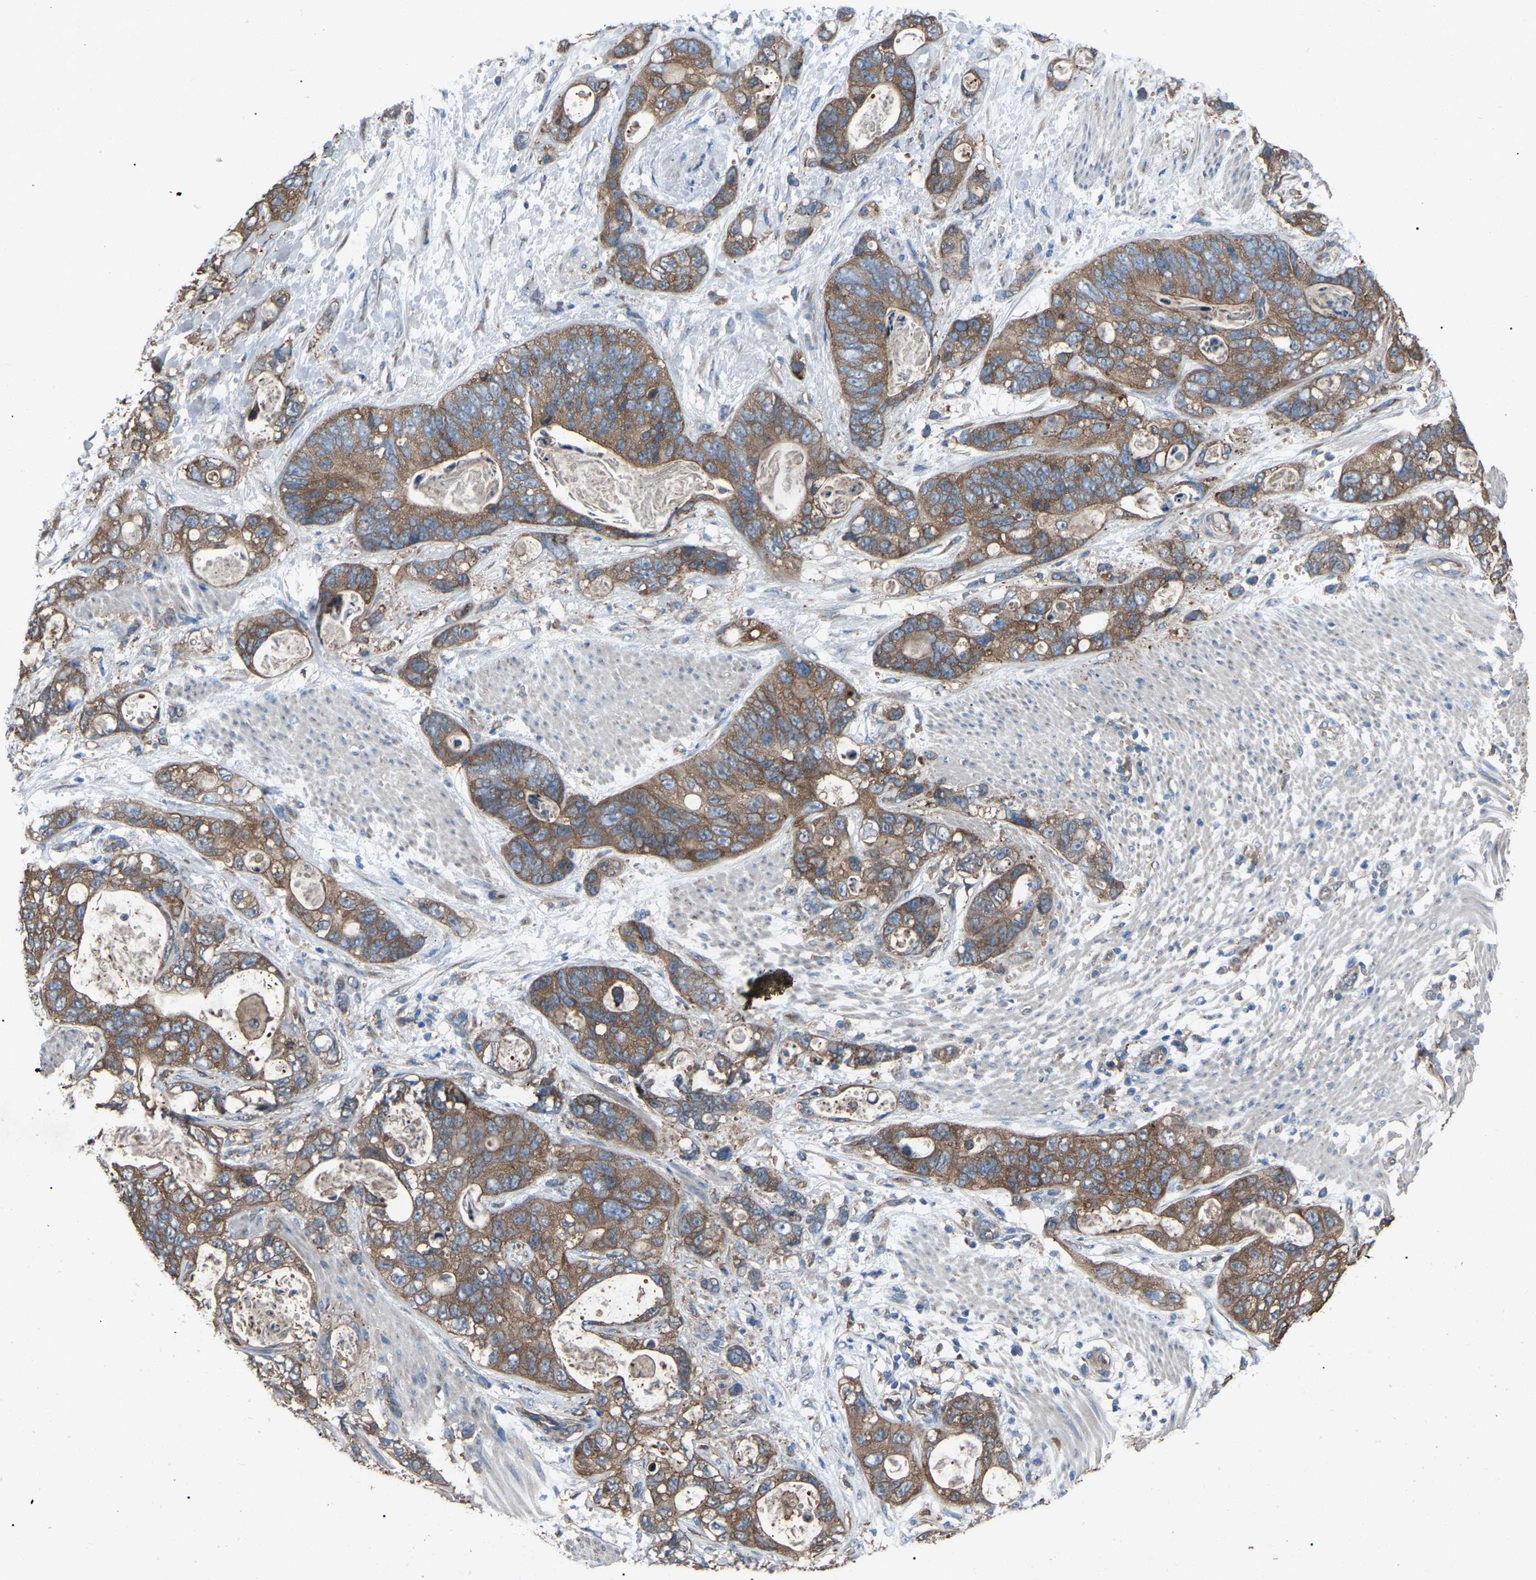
{"staining": {"intensity": "moderate", "quantity": ">75%", "location": "cytoplasmic/membranous"}, "tissue": "stomach cancer", "cell_type": "Tumor cells", "image_type": "cancer", "snomed": [{"axis": "morphology", "description": "Normal tissue, NOS"}, {"axis": "morphology", "description": "Adenocarcinoma, NOS"}, {"axis": "topography", "description": "Stomach"}], "caption": "Brown immunohistochemical staining in human stomach adenocarcinoma exhibits moderate cytoplasmic/membranous staining in about >75% of tumor cells.", "gene": "AIMP1", "patient": {"sex": "female", "age": 89}}